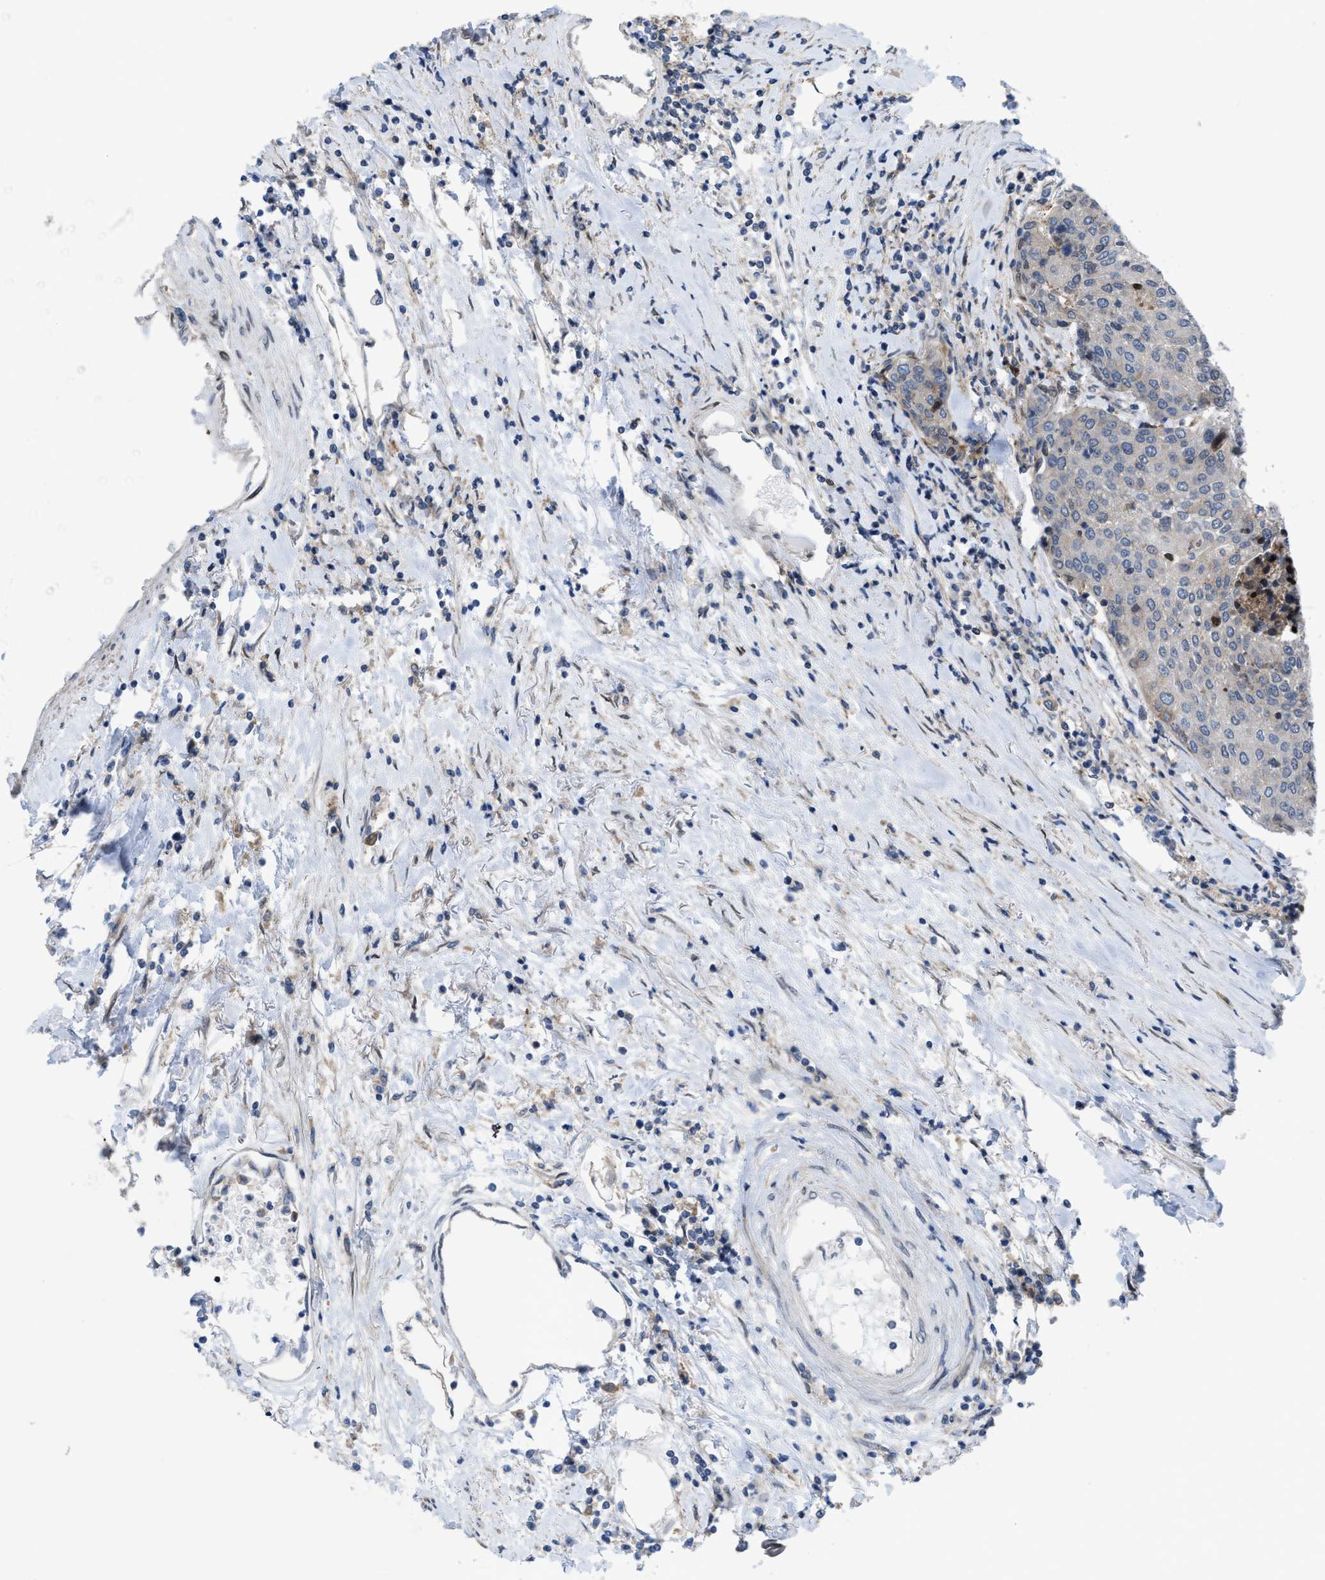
{"staining": {"intensity": "moderate", "quantity": "<25%", "location": "nuclear"}, "tissue": "urothelial cancer", "cell_type": "Tumor cells", "image_type": "cancer", "snomed": [{"axis": "morphology", "description": "Urothelial carcinoma, High grade"}, {"axis": "topography", "description": "Urinary bladder"}], "caption": "High-grade urothelial carcinoma stained with a protein marker displays moderate staining in tumor cells.", "gene": "MYO18A", "patient": {"sex": "female", "age": 85}}